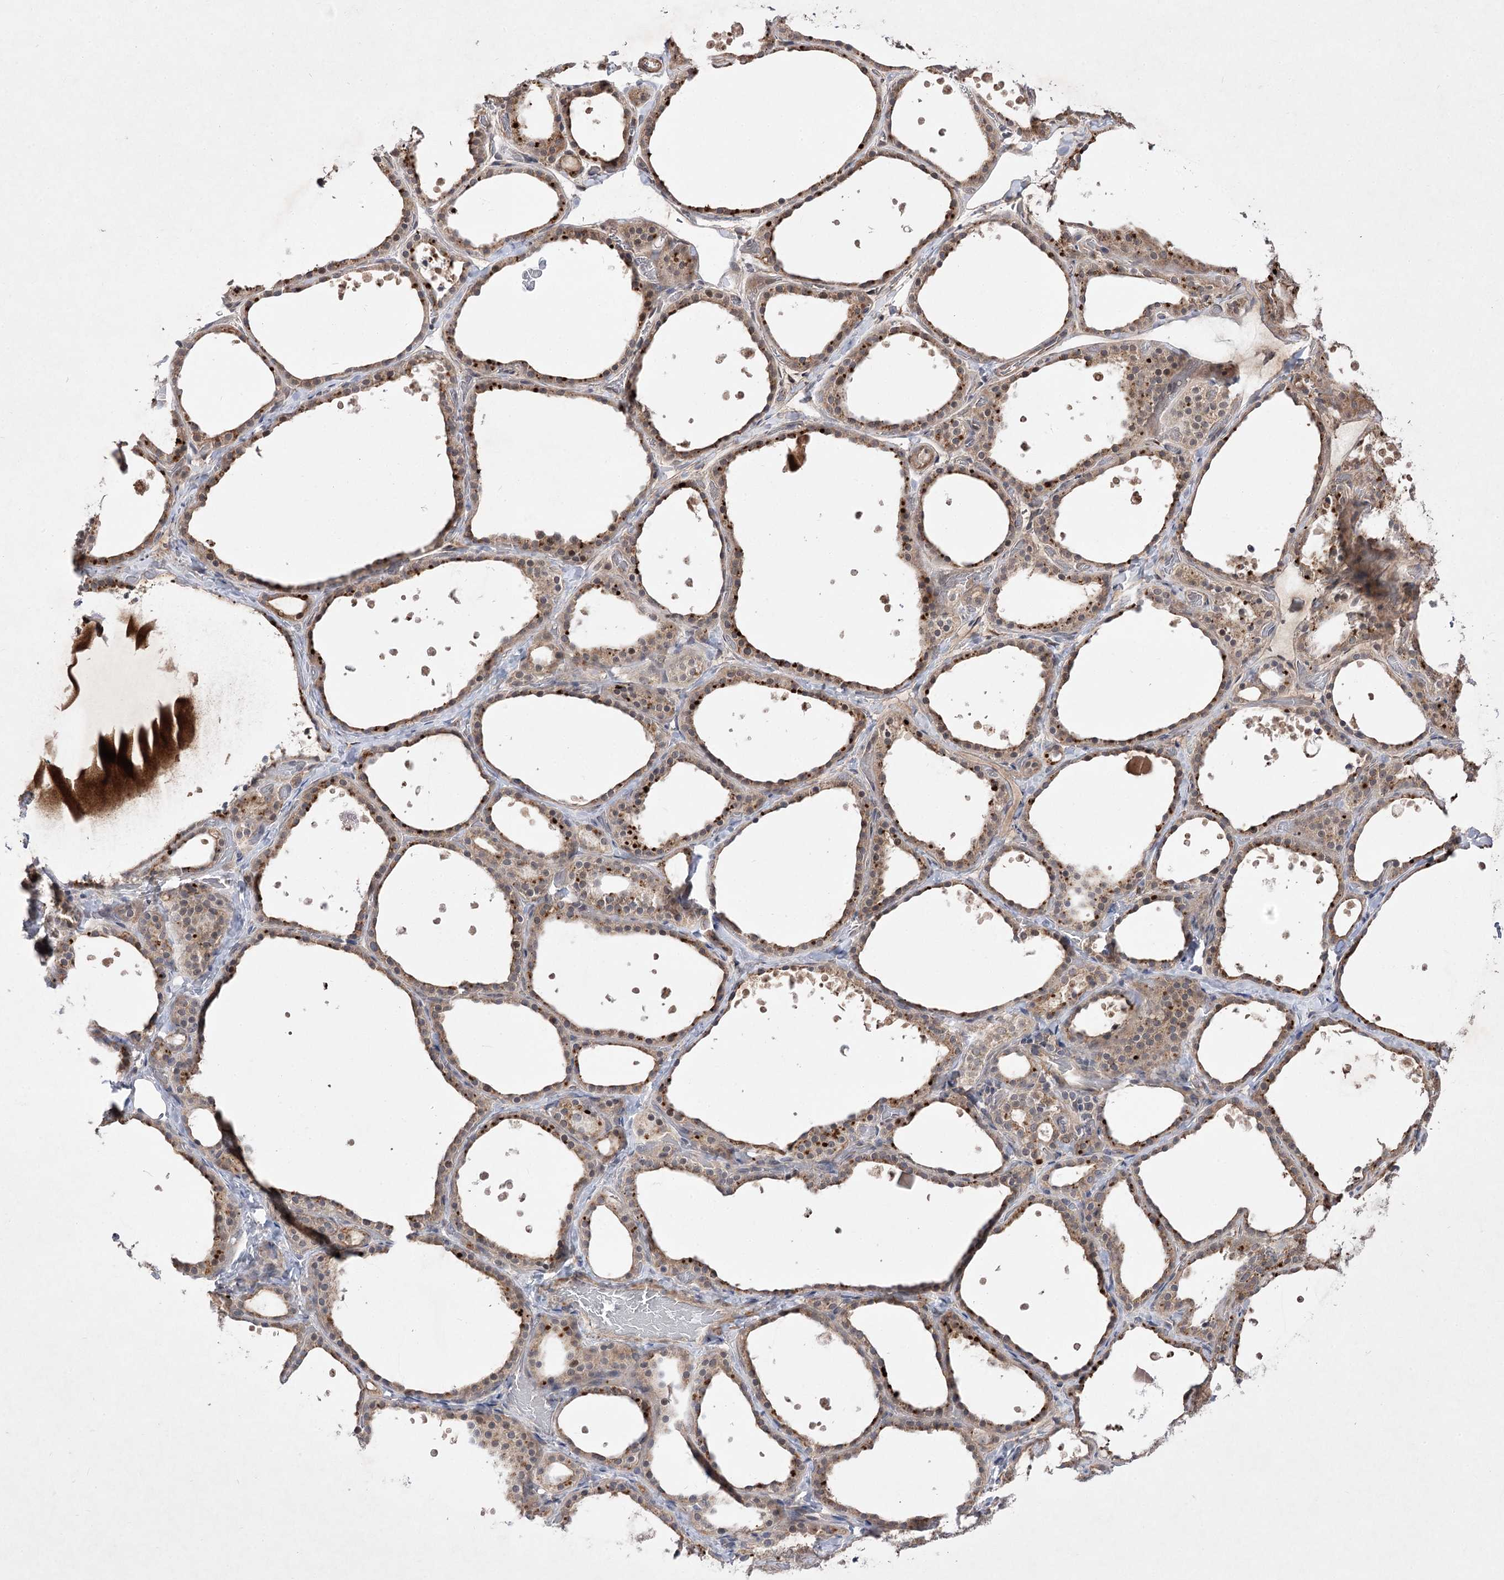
{"staining": {"intensity": "strong", "quantity": "25%-75%", "location": "cytoplasmic/membranous"}, "tissue": "thyroid gland", "cell_type": "Glandular cells", "image_type": "normal", "snomed": [{"axis": "morphology", "description": "Normal tissue, NOS"}, {"axis": "topography", "description": "Thyroid gland"}], "caption": "High-power microscopy captured an immunohistochemistry (IHC) micrograph of normal thyroid gland, revealing strong cytoplasmic/membranous staining in about 25%-75% of glandular cells. (brown staining indicates protein expression, while blue staining denotes nuclei).", "gene": "HELT", "patient": {"sex": "female", "age": 44}}